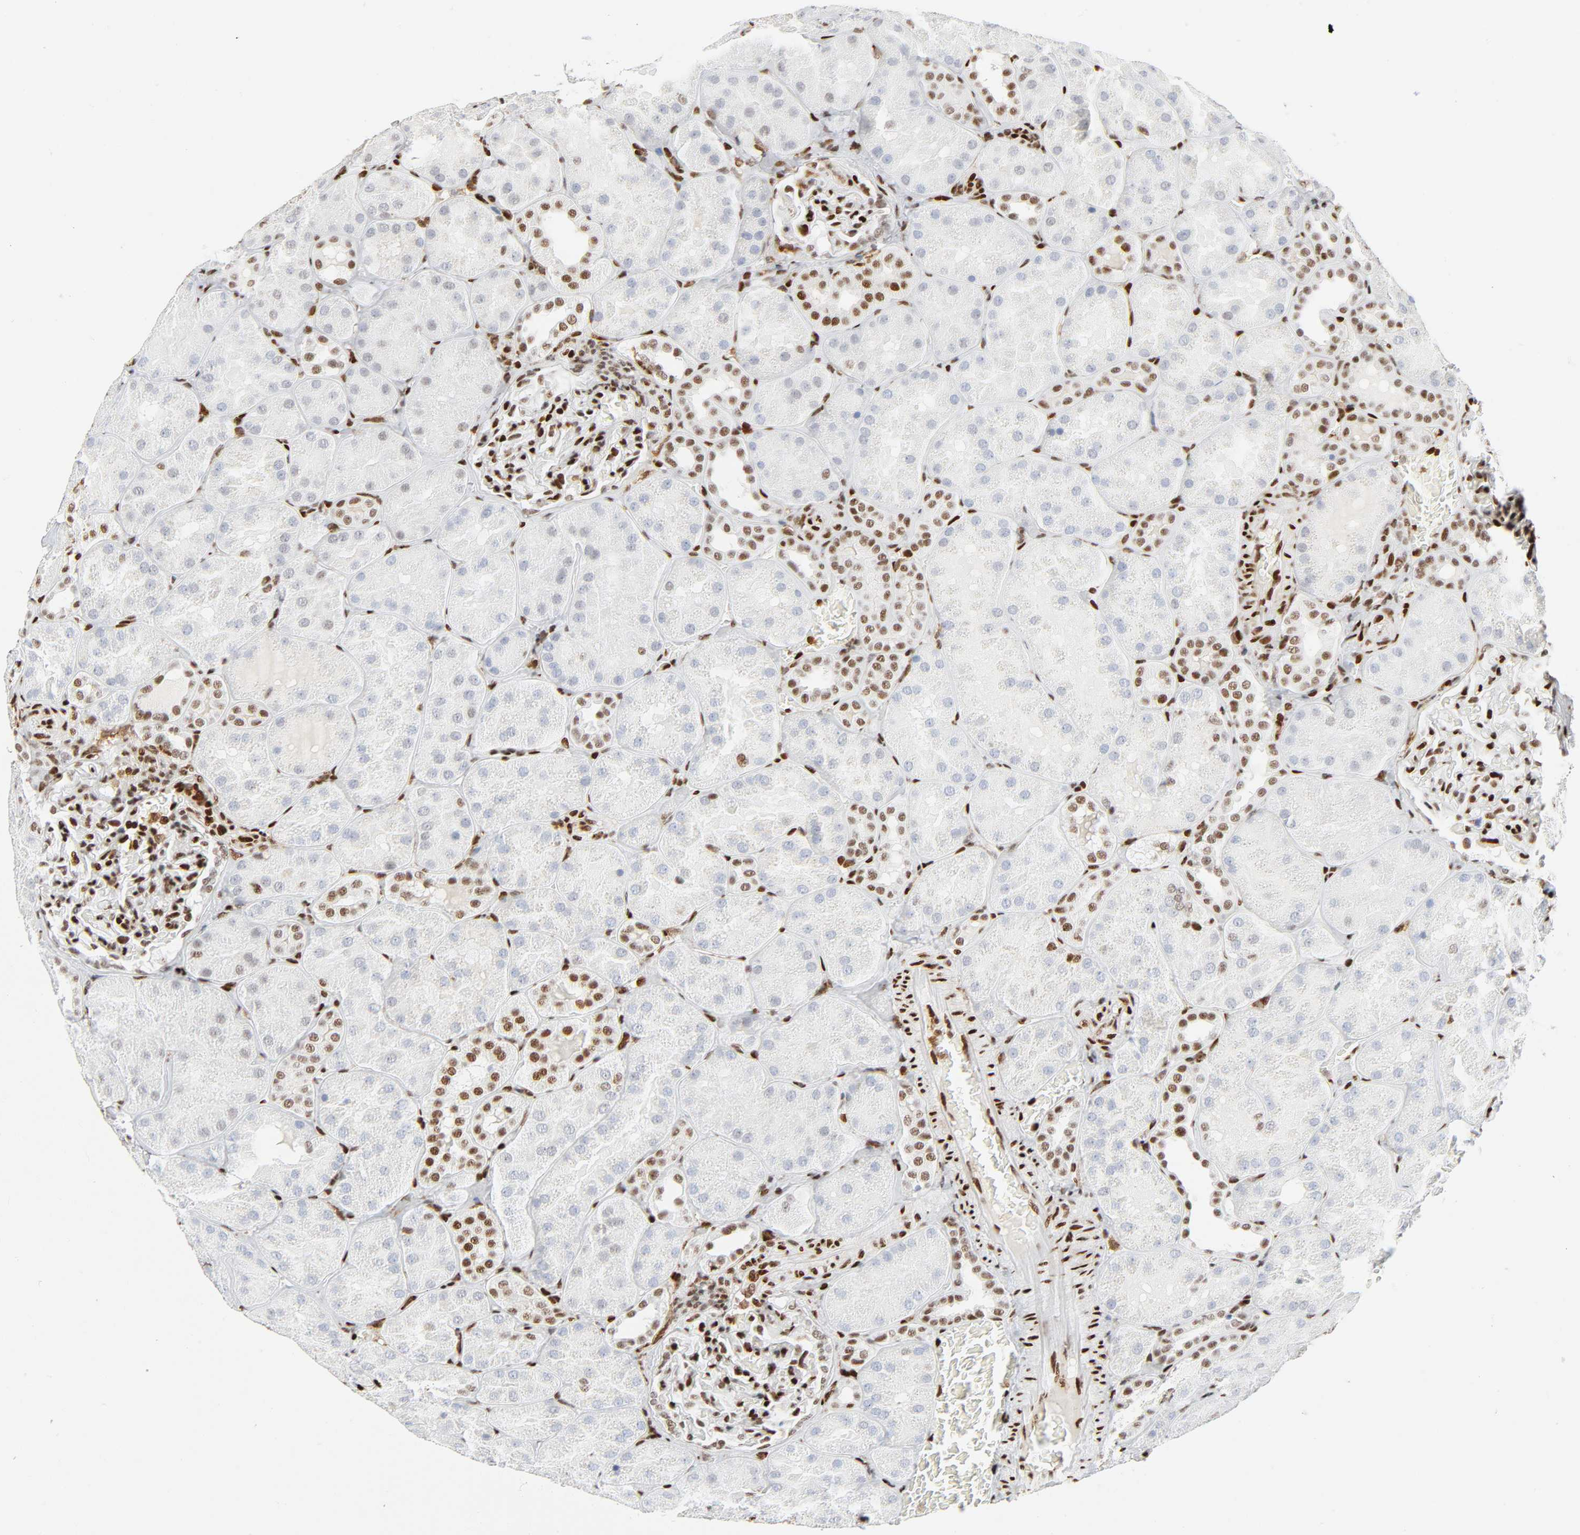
{"staining": {"intensity": "moderate", "quantity": "25%-75%", "location": "nuclear"}, "tissue": "kidney", "cell_type": "Cells in glomeruli", "image_type": "normal", "snomed": [{"axis": "morphology", "description": "Normal tissue, NOS"}, {"axis": "topography", "description": "Kidney"}], "caption": "An IHC image of unremarkable tissue is shown. Protein staining in brown shows moderate nuclear positivity in kidney within cells in glomeruli. The protein of interest is shown in brown color, while the nuclei are stained blue.", "gene": "WAS", "patient": {"sex": "male", "age": 28}}